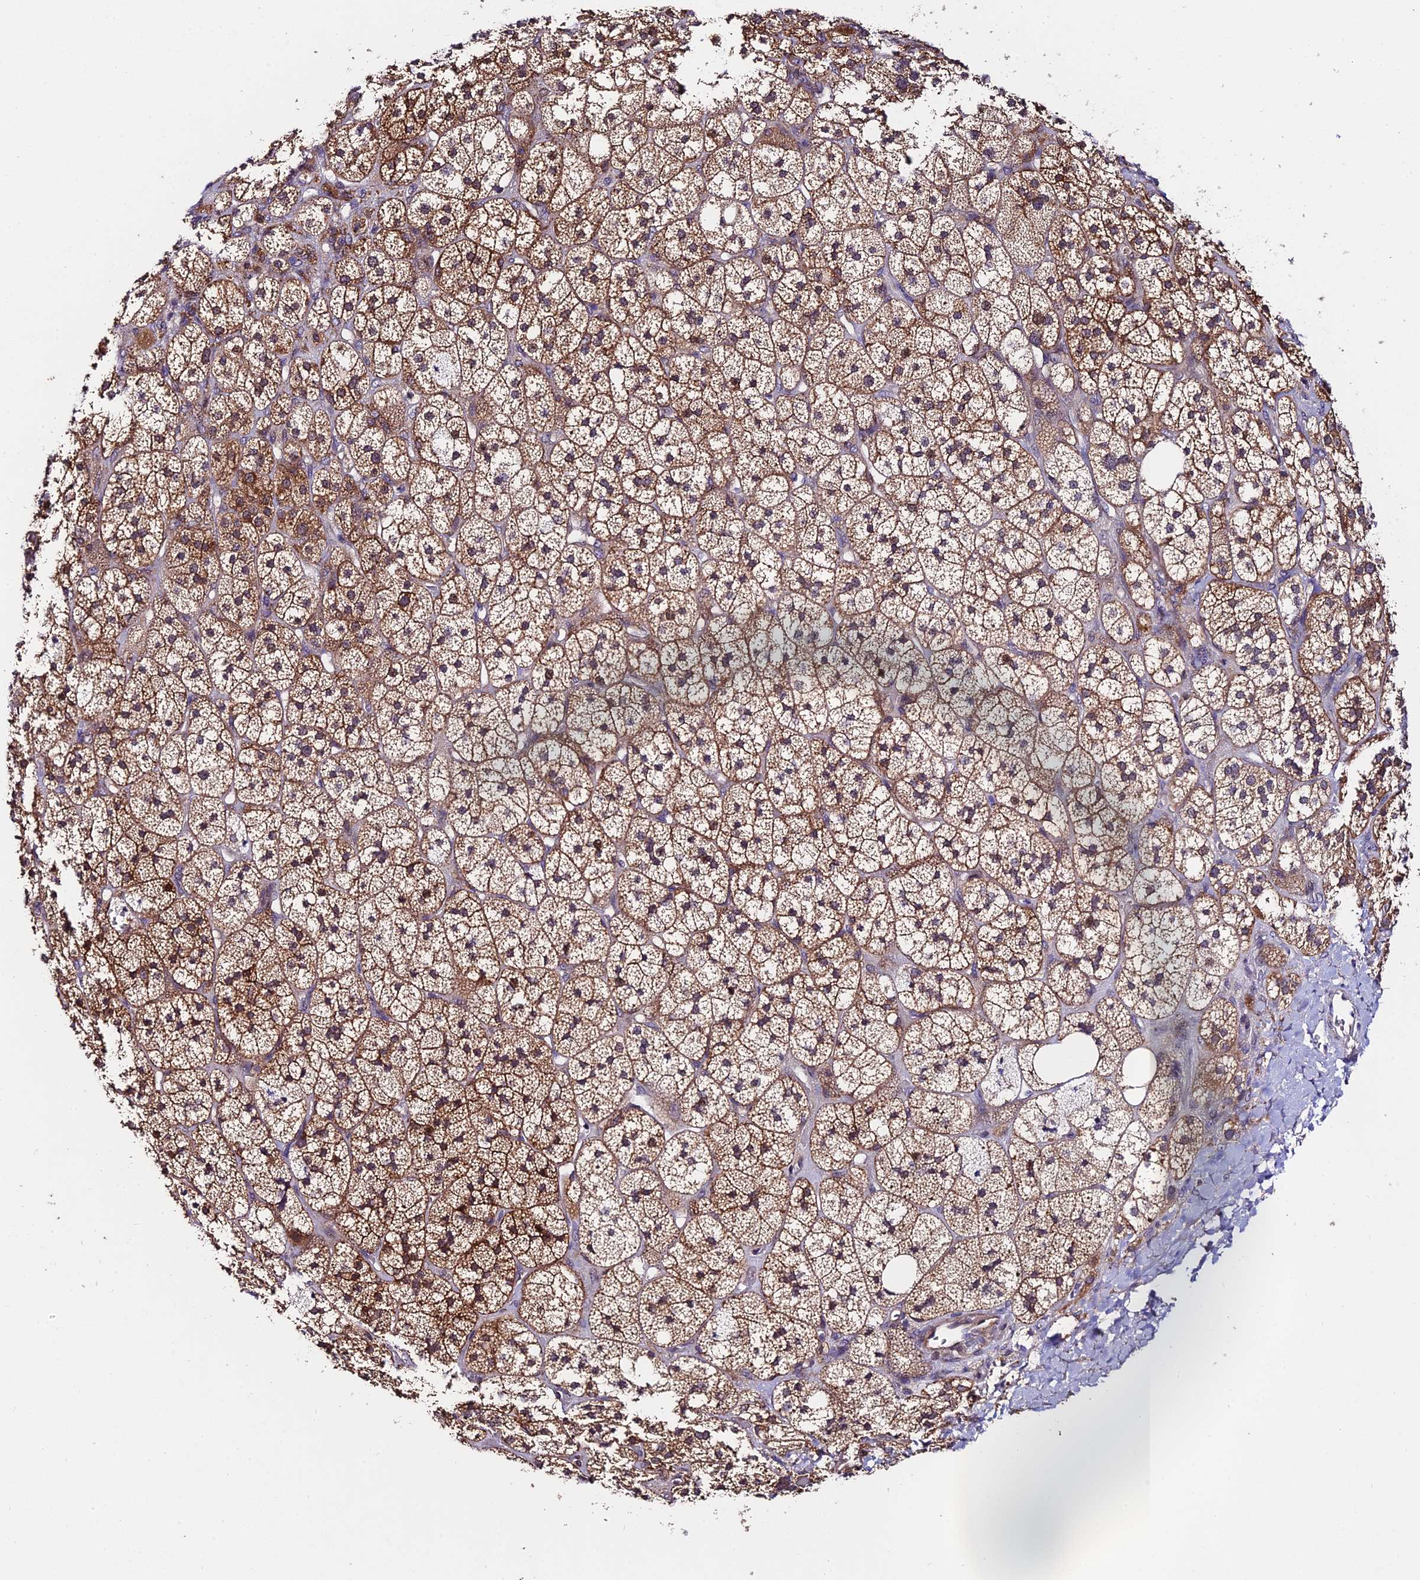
{"staining": {"intensity": "moderate", "quantity": ">75%", "location": "cytoplasmic/membranous,nuclear"}, "tissue": "adrenal gland", "cell_type": "Glandular cells", "image_type": "normal", "snomed": [{"axis": "morphology", "description": "Normal tissue, NOS"}, {"axis": "topography", "description": "Adrenal gland"}], "caption": "Immunohistochemistry (IHC) micrograph of unremarkable adrenal gland stained for a protein (brown), which reveals medium levels of moderate cytoplasmic/membranous,nuclear staining in approximately >75% of glandular cells.", "gene": "C3orf20", "patient": {"sex": "male", "age": 61}}